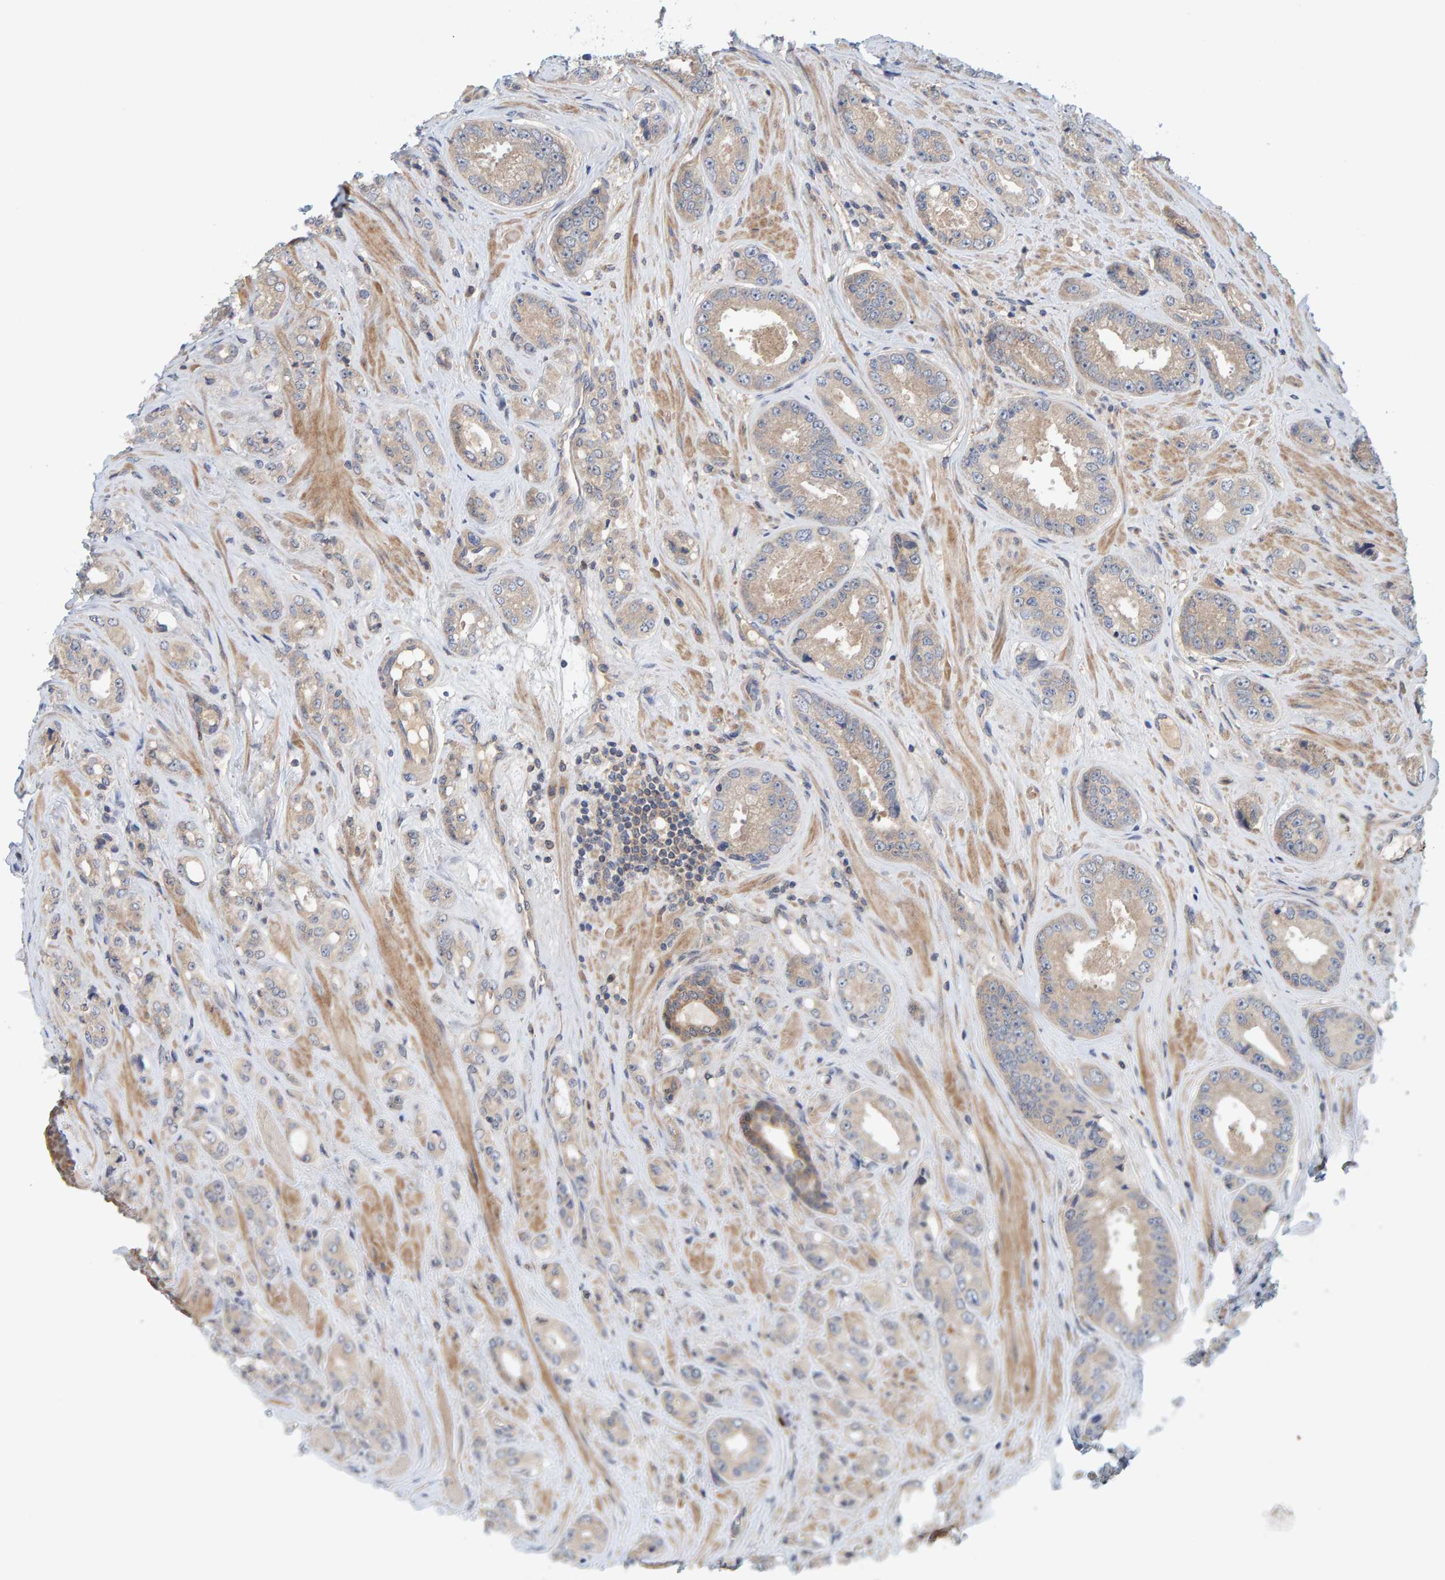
{"staining": {"intensity": "weak", "quantity": ">75%", "location": "cytoplasmic/membranous"}, "tissue": "prostate cancer", "cell_type": "Tumor cells", "image_type": "cancer", "snomed": [{"axis": "morphology", "description": "Adenocarcinoma, High grade"}, {"axis": "topography", "description": "Prostate"}], "caption": "Immunohistochemistry of adenocarcinoma (high-grade) (prostate) displays low levels of weak cytoplasmic/membranous staining in approximately >75% of tumor cells.", "gene": "TATDN1", "patient": {"sex": "male", "age": 61}}